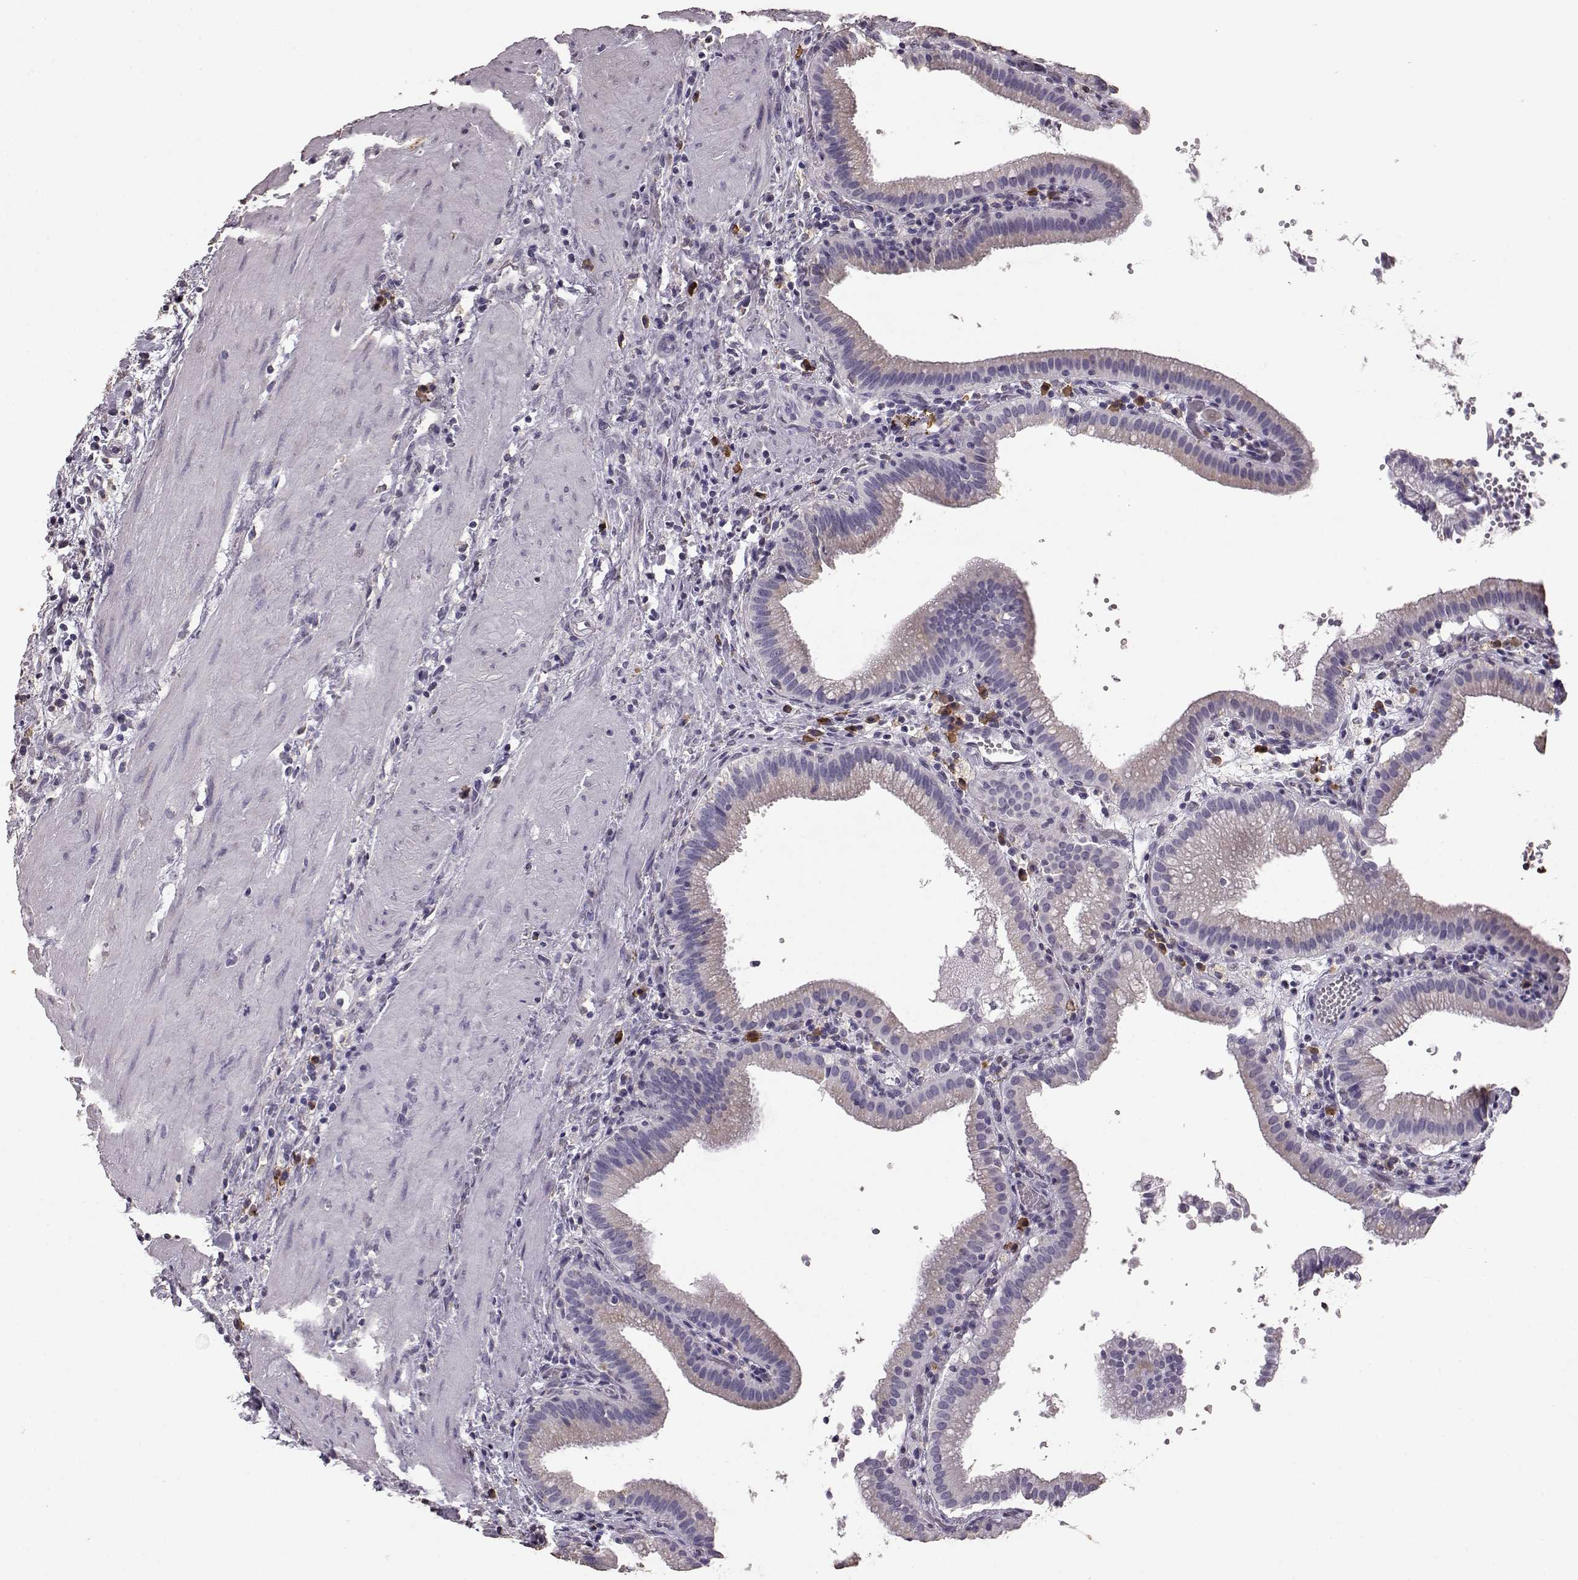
{"staining": {"intensity": "negative", "quantity": "none", "location": "none"}, "tissue": "gallbladder", "cell_type": "Glandular cells", "image_type": "normal", "snomed": [{"axis": "morphology", "description": "Normal tissue, NOS"}, {"axis": "topography", "description": "Gallbladder"}], "caption": "The photomicrograph exhibits no staining of glandular cells in unremarkable gallbladder.", "gene": "GABRG3", "patient": {"sex": "male", "age": 42}}